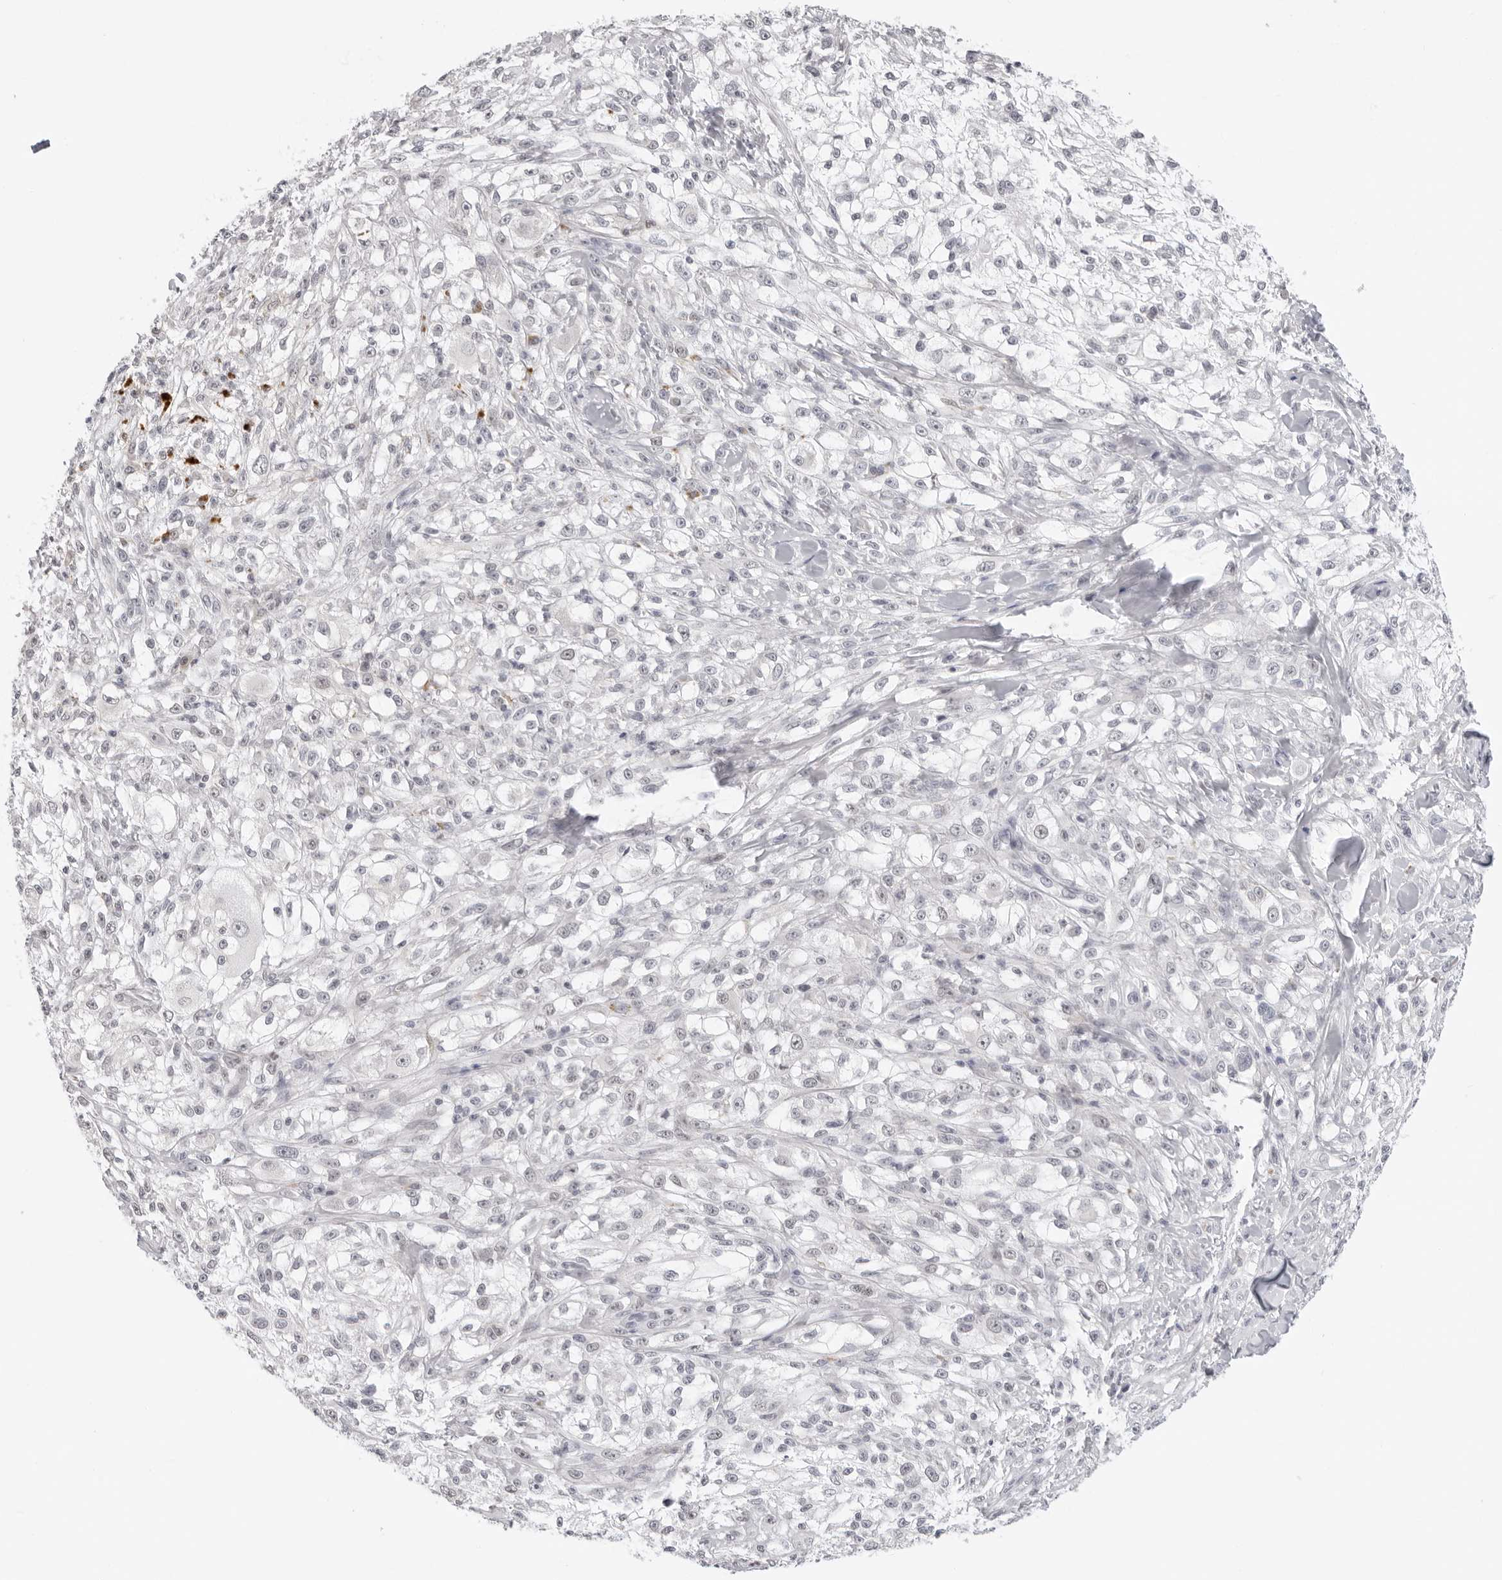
{"staining": {"intensity": "negative", "quantity": "none", "location": "none"}, "tissue": "melanoma", "cell_type": "Tumor cells", "image_type": "cancer", "snomed": [{"axis": "morphology", "description": "Malignant melanoma, NOS"}, {"axis": "topography", "description": "Skin of head"}], "caption": "There is no significant expression in tumor cells of malignant melanoma.", "gene": "MSH6", "patient": {"sex": "male", "age": 83}}